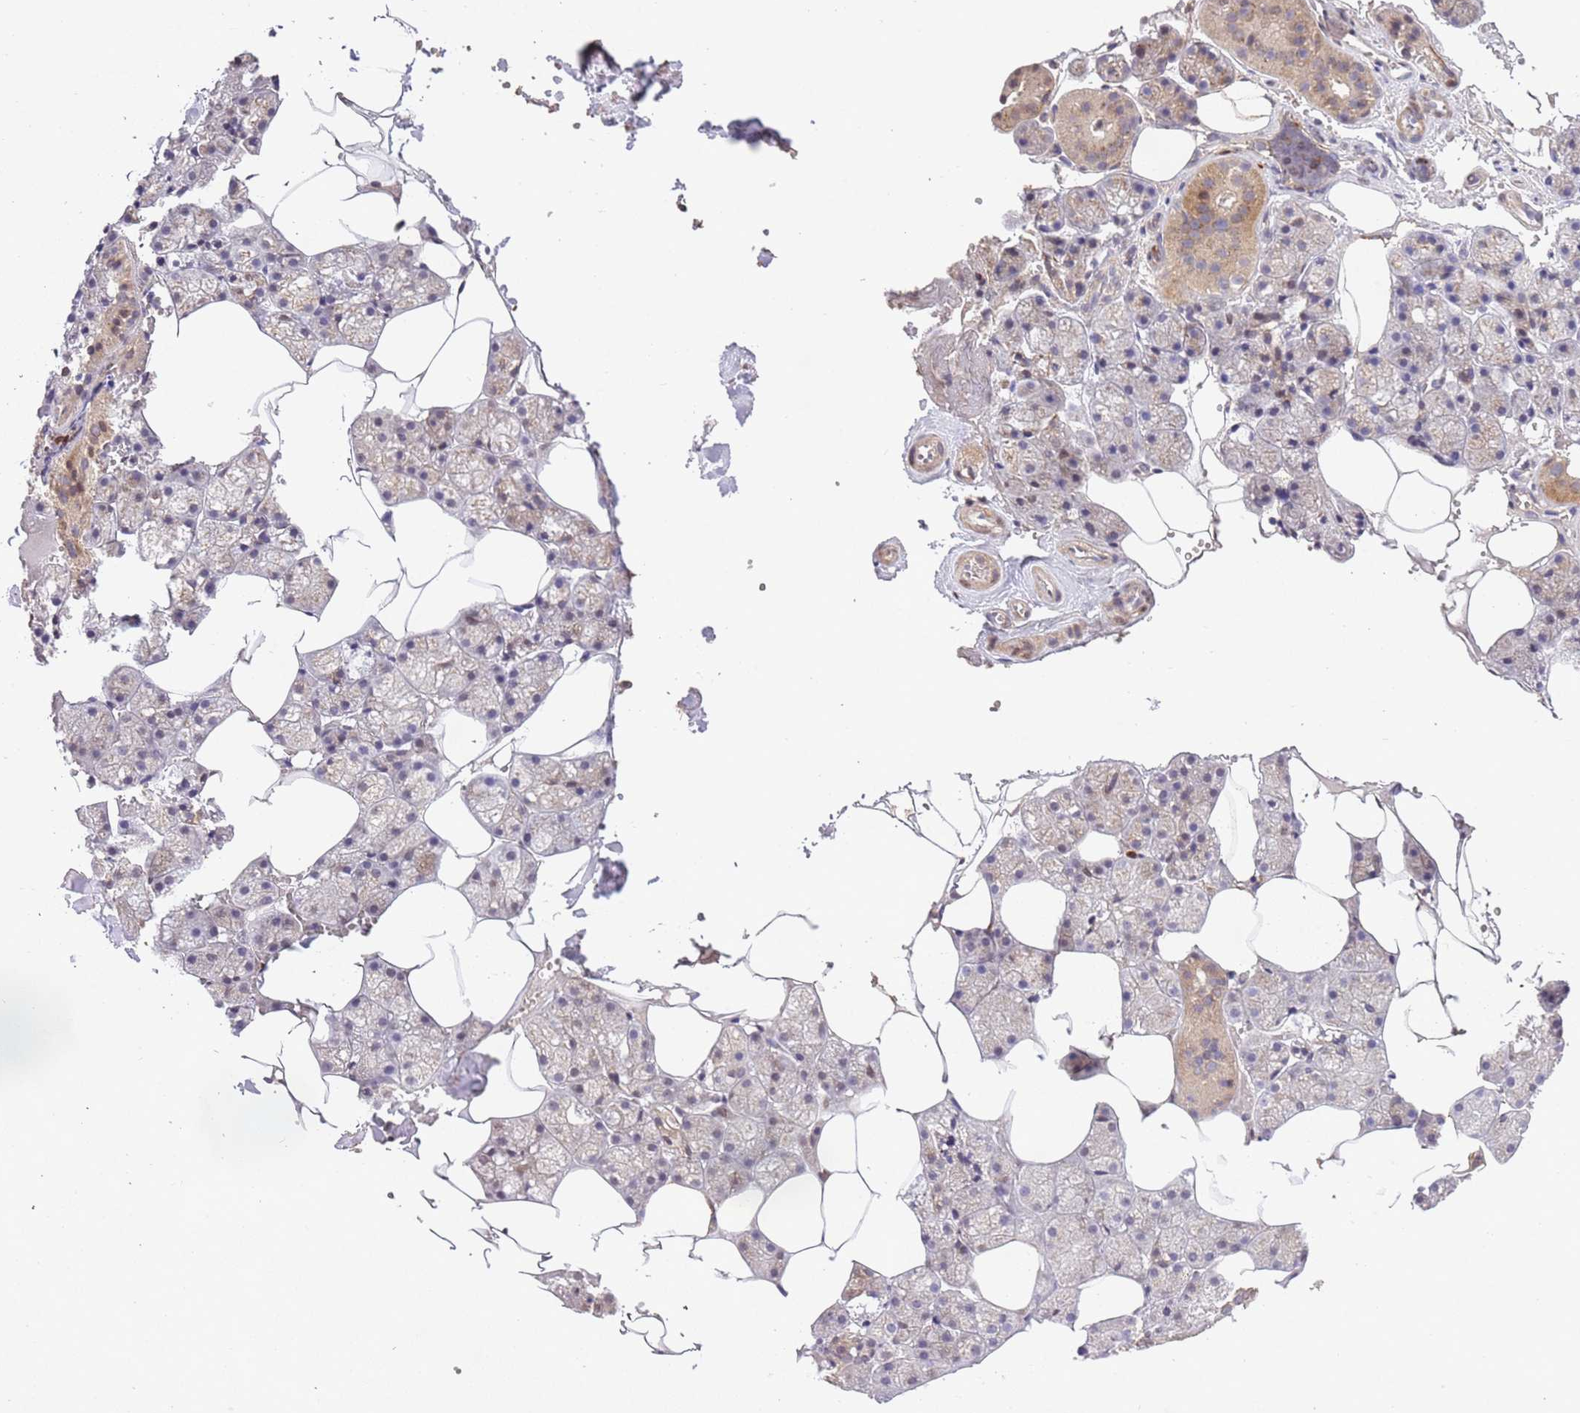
{"staining": {"intensity": "weak", "quantity": "25%-75%", "location": "cytoplasmic/membranous"}, "tissue": "salivary gland", "cell_type": "Glandular cells", "image_type": "normal", "snomed": [{"axis": "morphology", "description": "Normal tissue, NOS"}, {"axis": "topography", "description": "Salivary gland"}], "caption": "The micrograph reveals staining of normal salivary gland, revealing weak cytoplasmic/membranous protein positivity (brown color) within glandular cells. The protein of interest is shown in brown color, while the nuclei are stained blue.", "gene": "SLC16A4", "patient": {"sex": "male", "age": 62}}